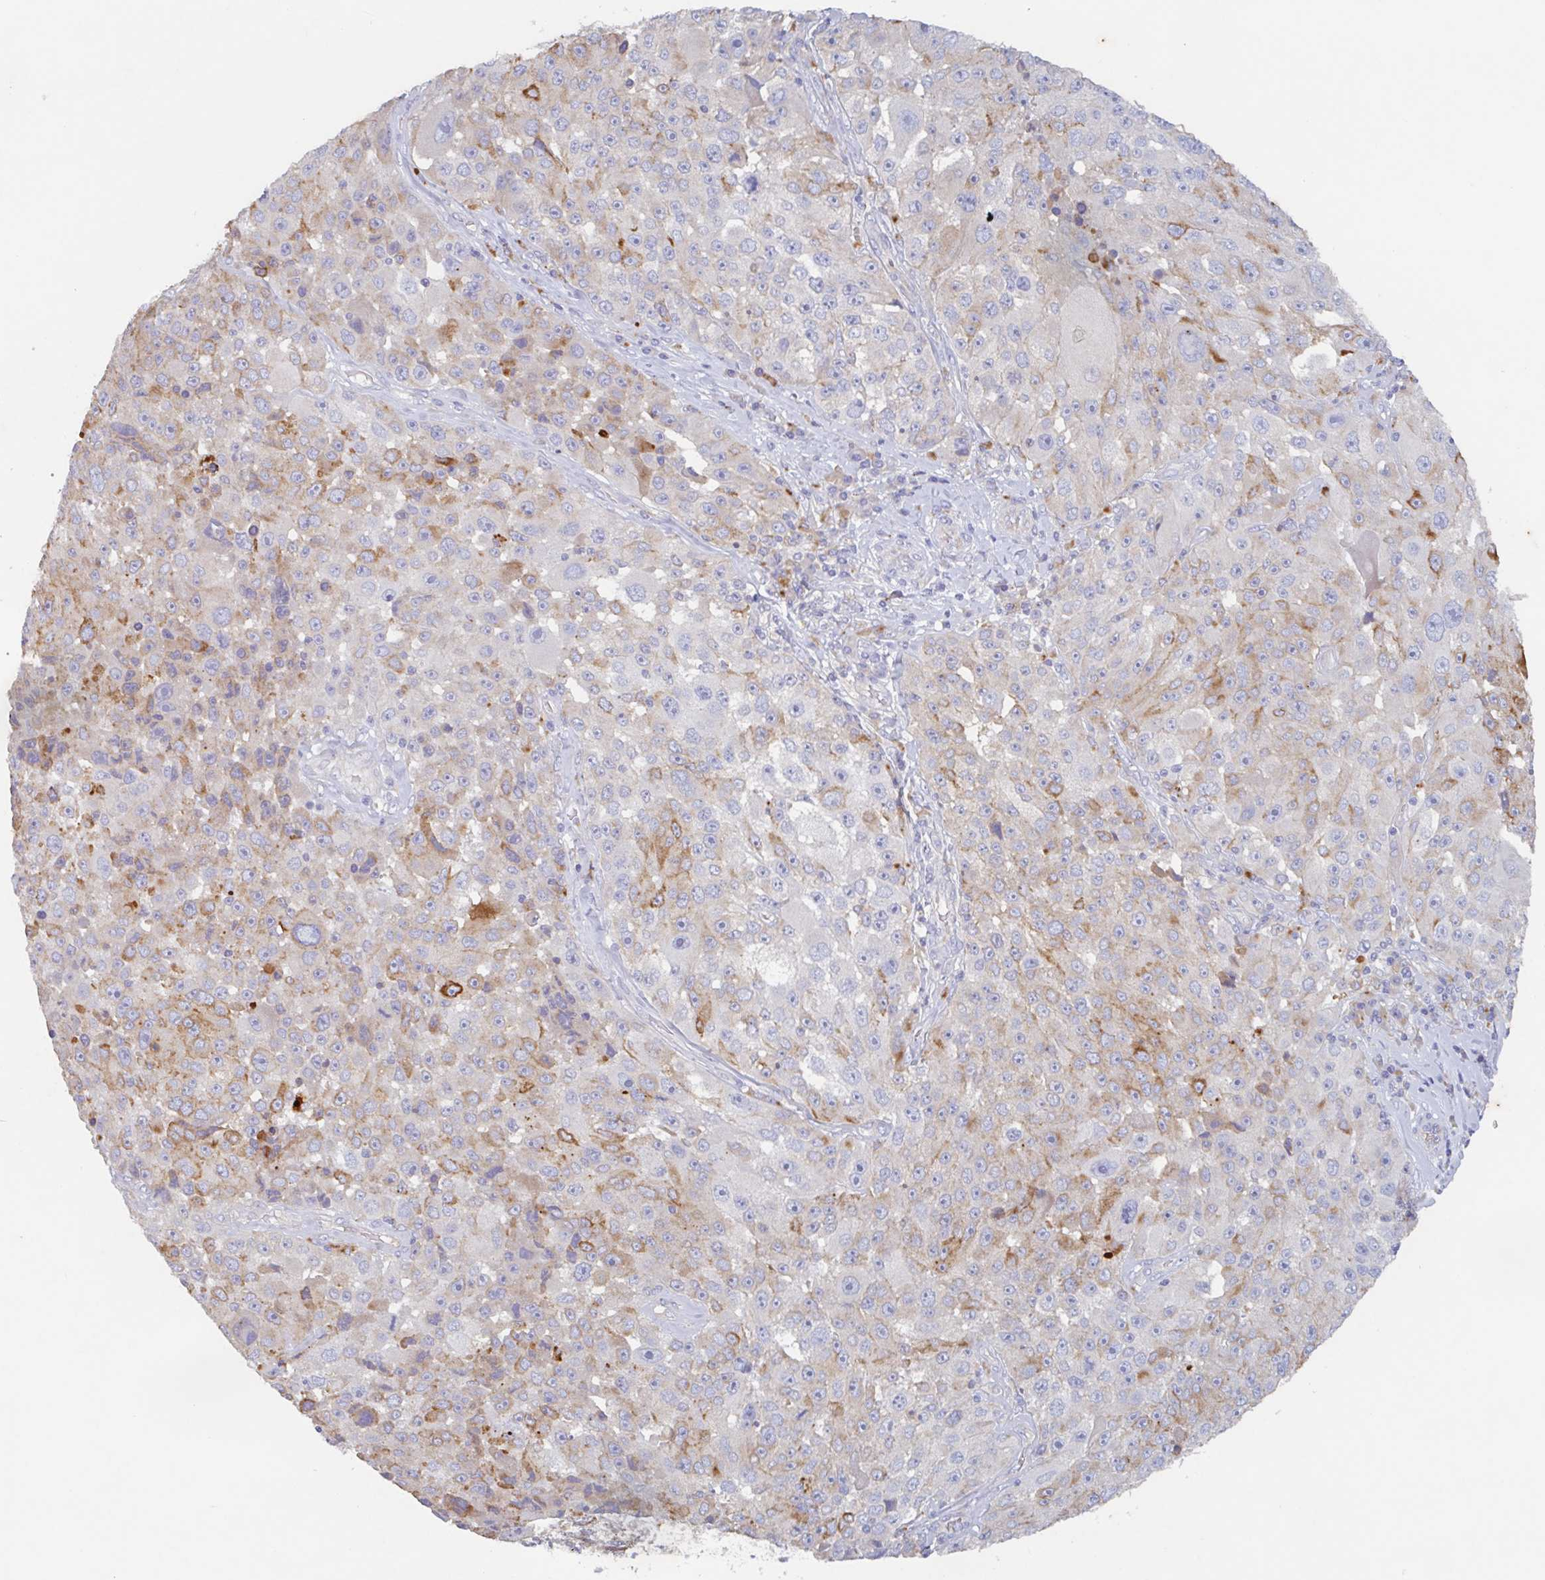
{"staining": {"intensity": "moderate", "quantity": "<25%", "location": "cytoplasmic/membranous"}, "tissue": "melanoma", "cell_type": "Tumor cells", "image_type": "cancer", "snomed": [{"axis": "morphology", "description": "Malignant melanoma, Metastatic site"}, {"axis": "topography", "description": "Lymph node"}], "caption": "Immunohistochemical staining of malignant melanoma (metastatic site) exhibits low levels of moderate cytoplasmic/membranous protein expression in about <25% of tumor cells. The protein of interest is stained brown, and the nuclei are stained in blue (DAB IHC with brightfield microscopy, high magnification).", "gene": "MANBA", "patient": {"sex": "male", "age": 62}}